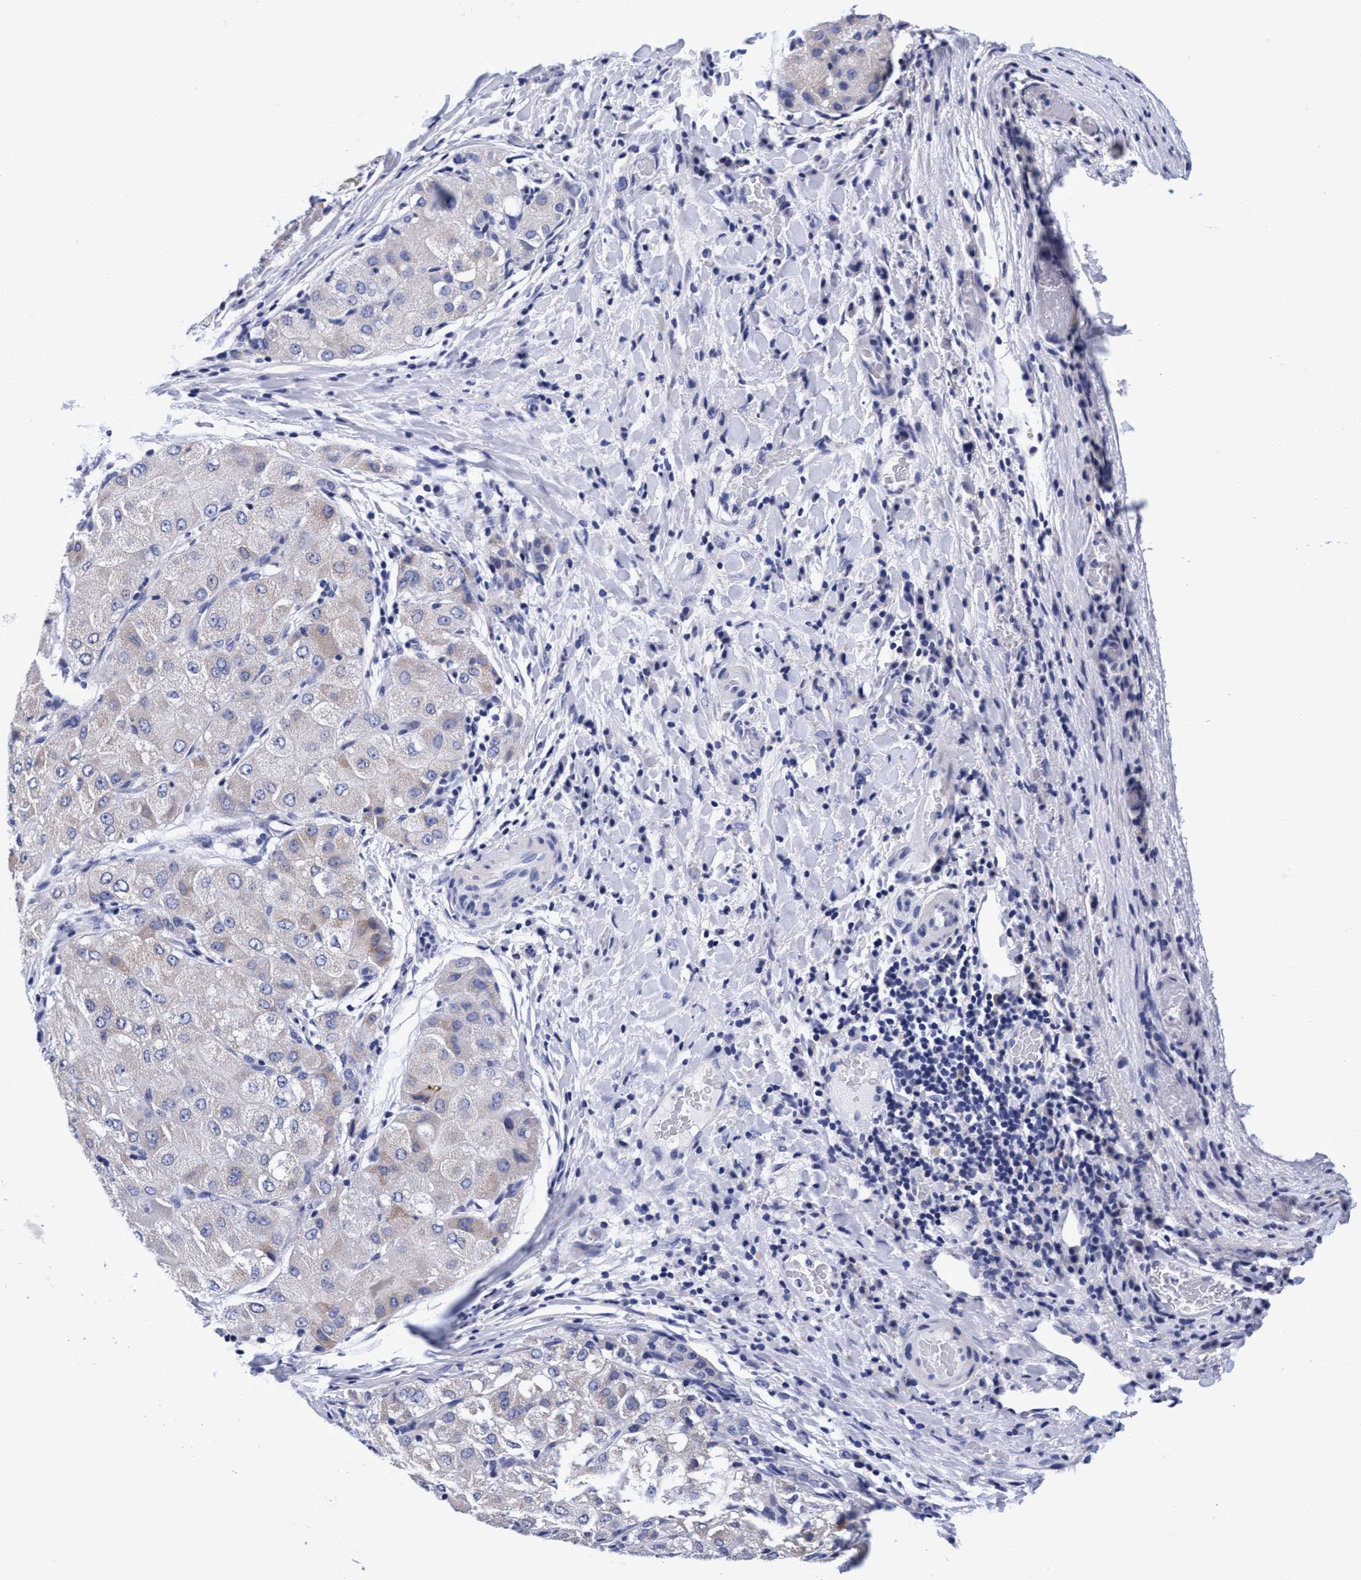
{"staining": {"intensity": "negative", "quantity": "none", "location": "none"}, "tissue": "liver cancer", "cell_type": "Tumor cells", "image_type": "cancer", "snomed": [{"axis": "morphology", "description": "Carcinoma, Hepatocellular, NOS"}, {"axis": "topography", "description": "Liver"}], "caption": "IHC micrograph of human hepatocellular carcinoma (liver) stained for a protein (brown), which displays no staining in tumor cells.", "gene": "PLPPR1", "patient": {"sex": "male", "age": 80}}